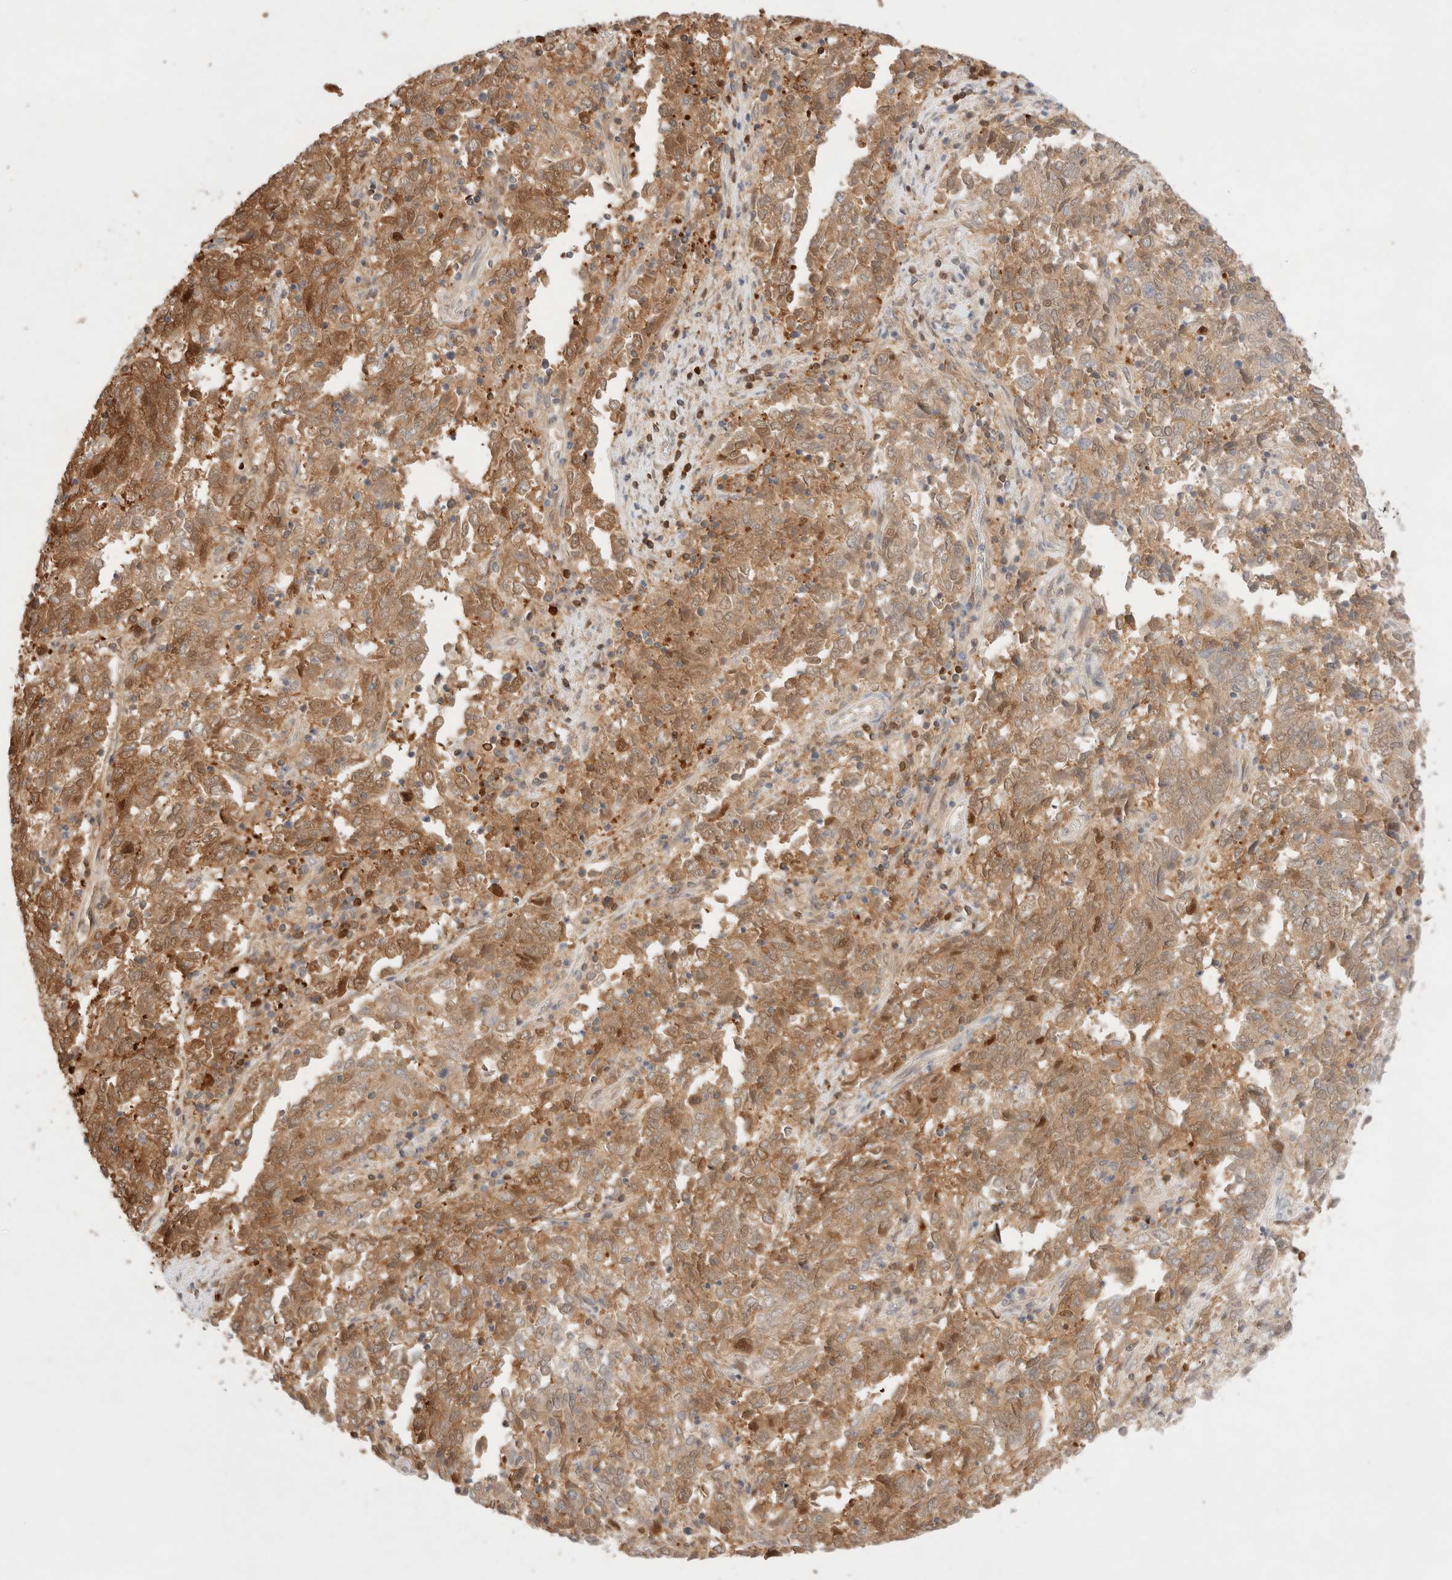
{"staining": {"intensity": "moderate", "quantity": ">75%", "location": "cytoplasmic/membranous"}, "tissue": "endometrial cancer", "cell_type": "Tumor cells", "image_type": "cancer", "snomed": [{"axis": "morphology", "description": "Adenocarcinoma, NOS"}, {"axis": "topography", "description": "Endometrium"}], "caption": "Endometrial cancer (adenocarcinoma) stained for a protein exhibits moderate cytoplasmic/membranous positivity in tumor cells.", "gene": "STARD10", "patient": {"sex": "female", "age": 80}}